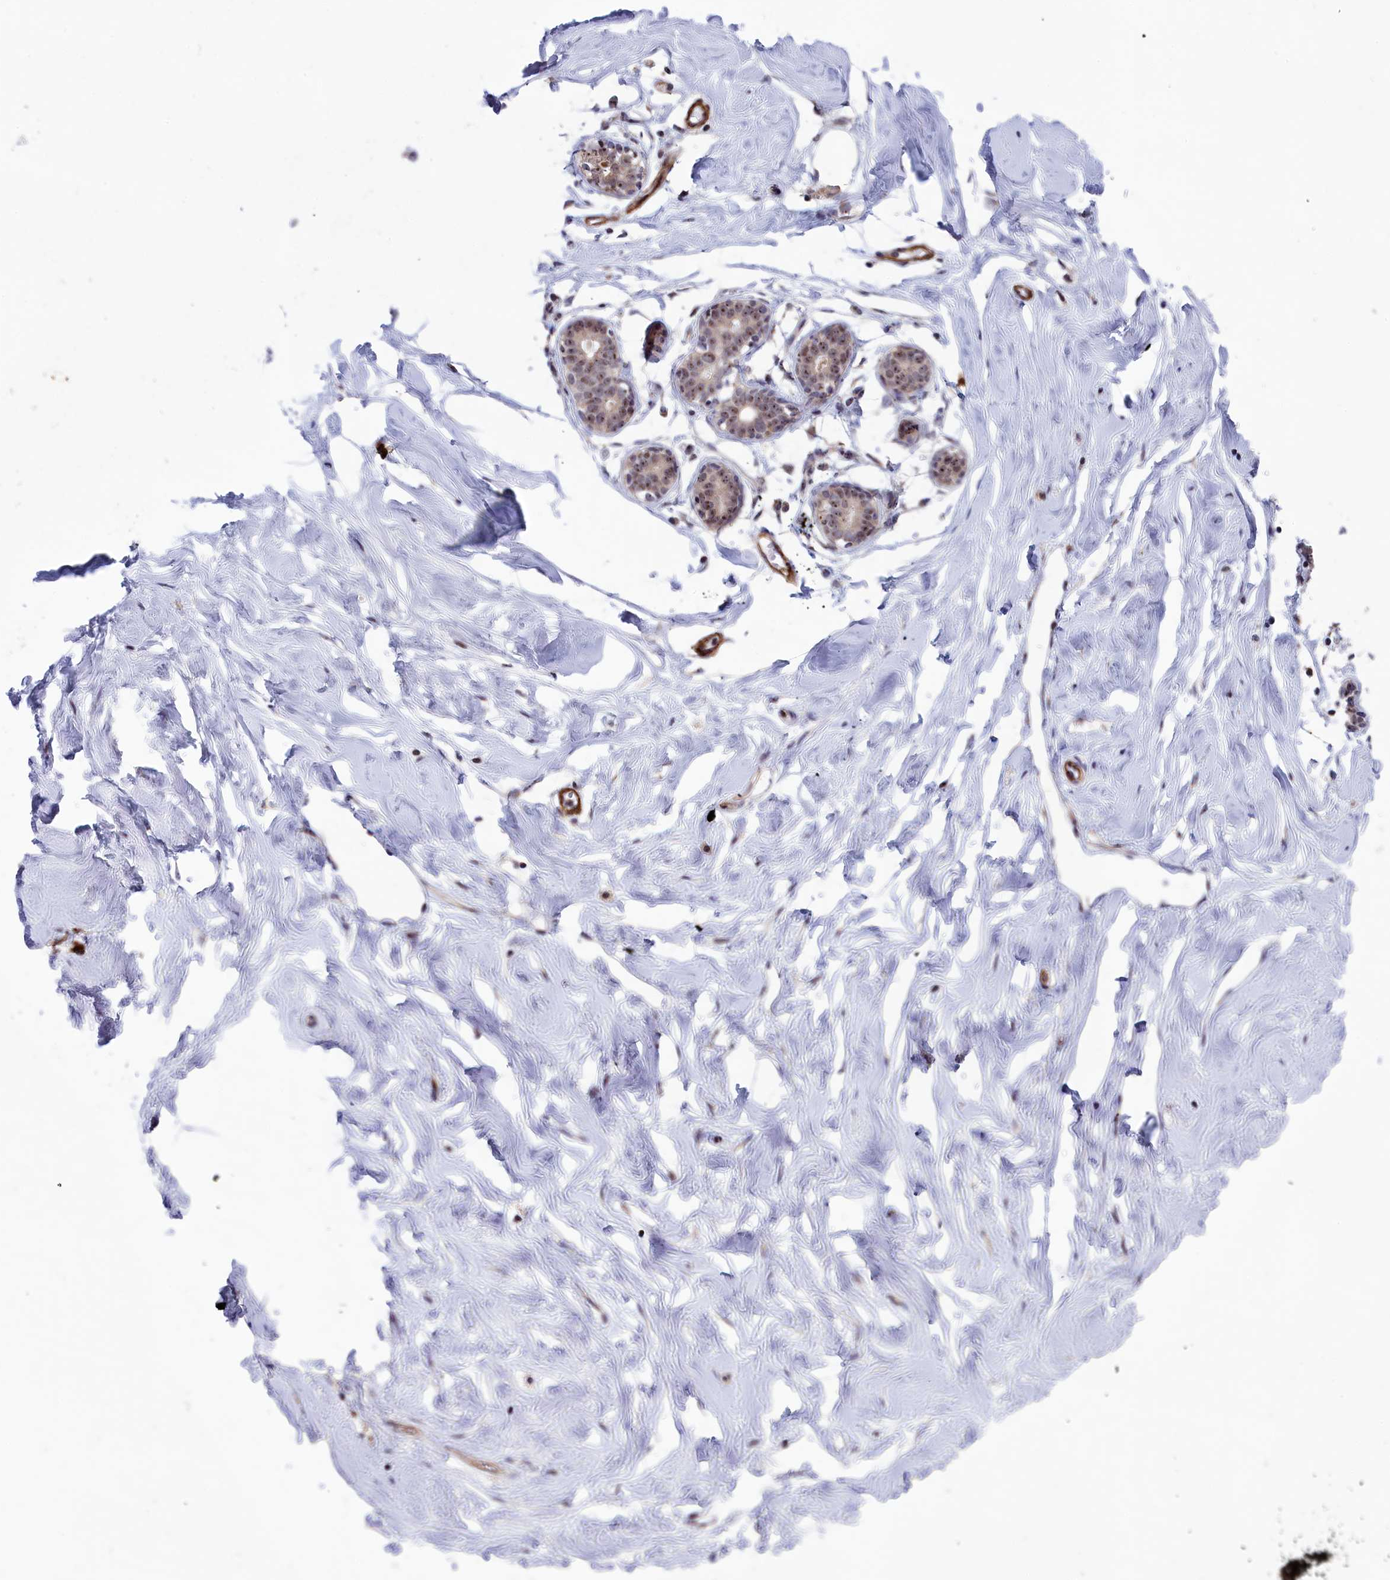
{"staining": {"intensity": "negative", "quantity": "none", "location": "none"}, "tissue": "breast", "cell_type": "Adipocytes", "image_type": "normal", "snomed": [{"axis": "morphology", "description": "Normal tissue, NOS"}, {"axis": "morphology", "description": "Adenoma, NOS"}, {"axis": "topography", "description": "Breast"}], "caption": "Immunohistochemistry of unremarkable human breast demonstrates no positivity in adipocytes.", "gene": "PPAN", "patient": {"sex": "female", "age": 23}}